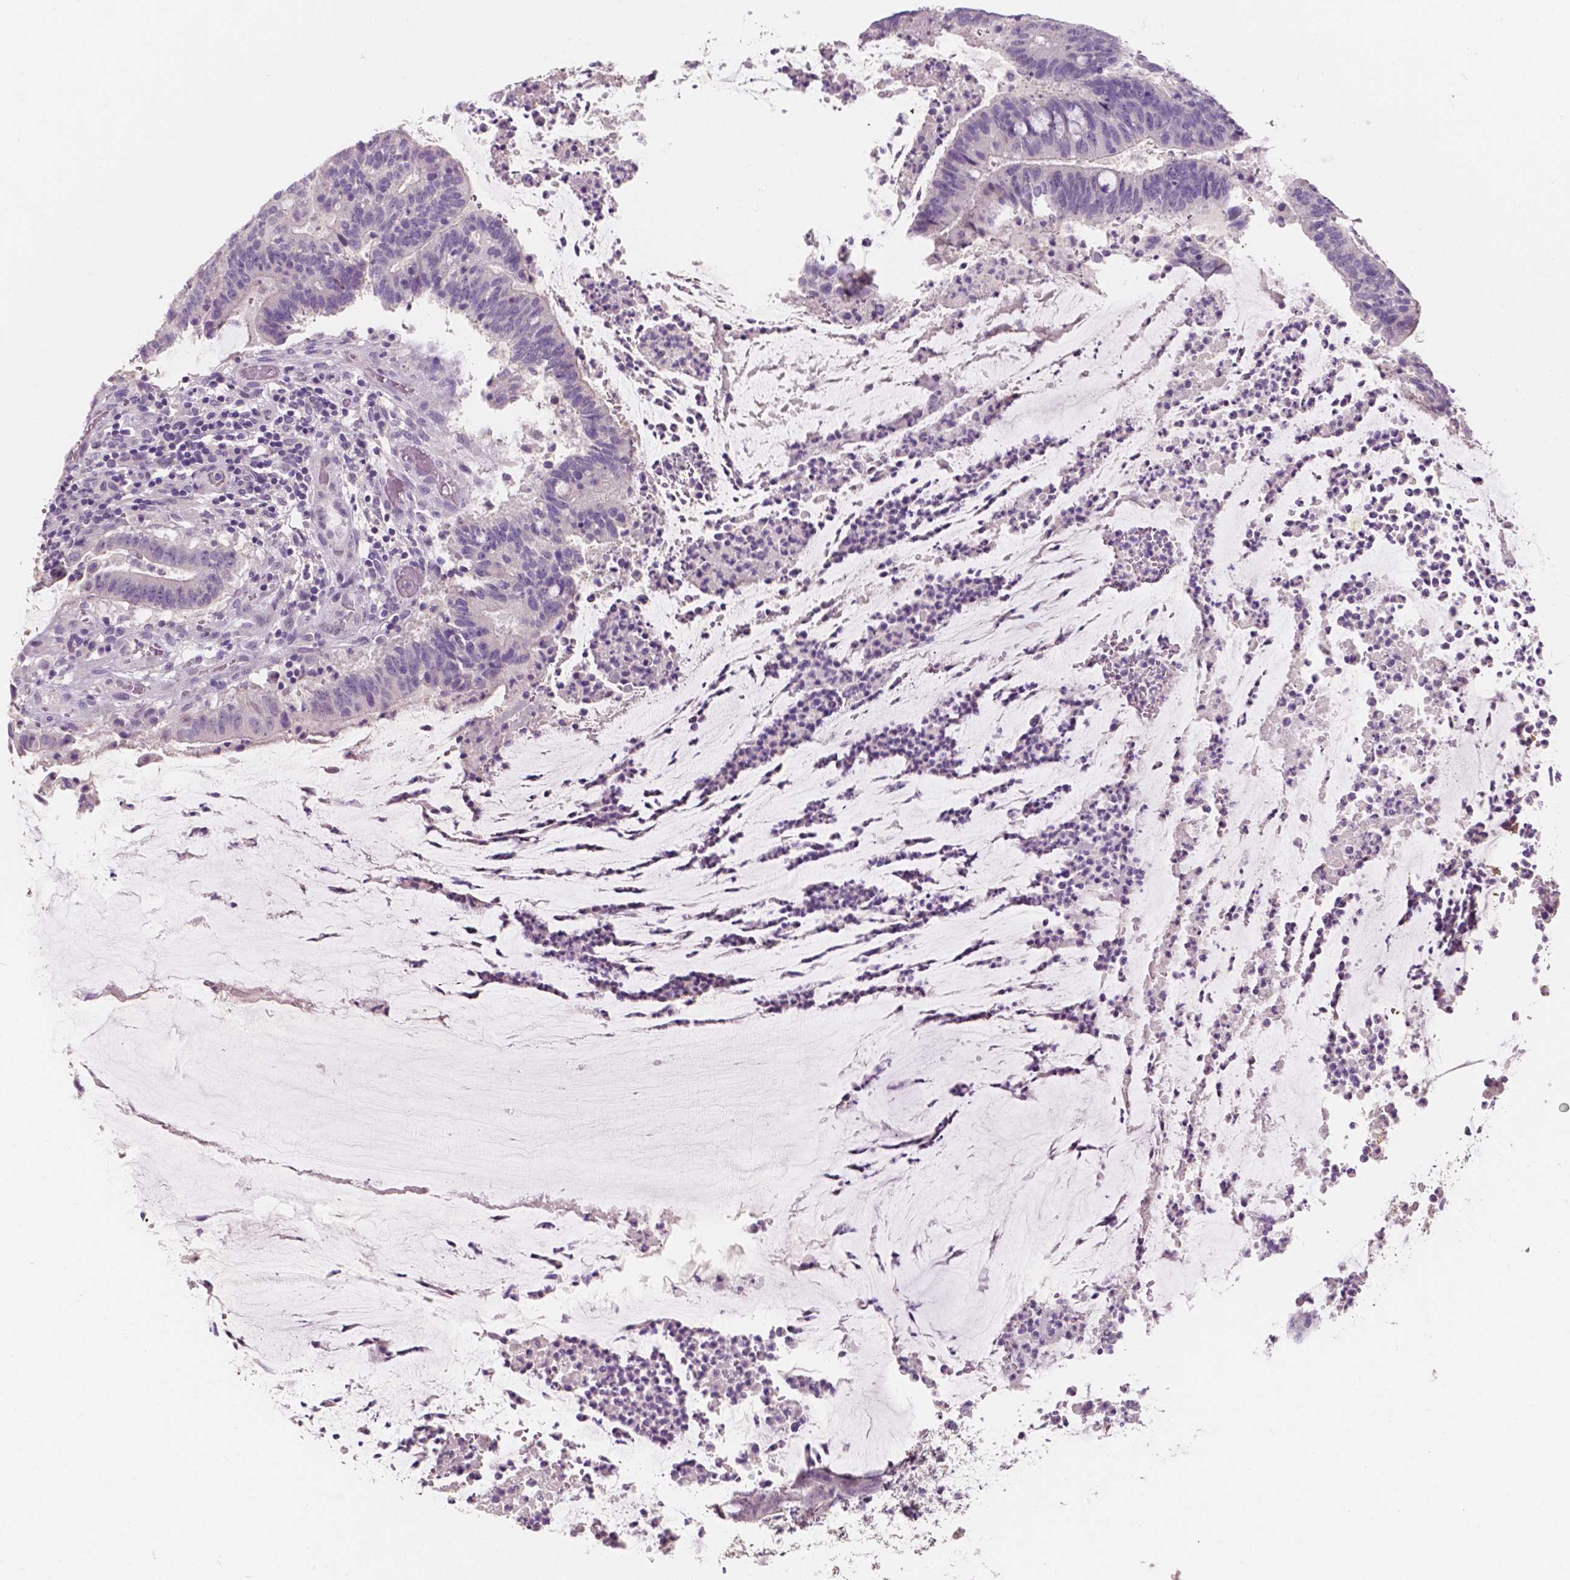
{"staining": {"intensity": "negative", "quantity": "none", "location": "none"}, "tissue": "colorectal cancer", "cell_type": "Tumor cells", "image_type": "cancer", "snomed": [{"axis": "morphology", "description": "Adenocarcinoma, NOS"}, {"axis": "topography", "description": "Colon"}], "caption": "Colorectal cancer was stained to show a protein in brown. There is no significant expression in tumor cells. Brightfield microscopy of IHC stained with DAB (3,3'-diaminobenzidine) (brown) and hematoxylin (blue), captured at high magnification.", "gene": "TAL1", "patient": {"sex": "female", "age": 43}}